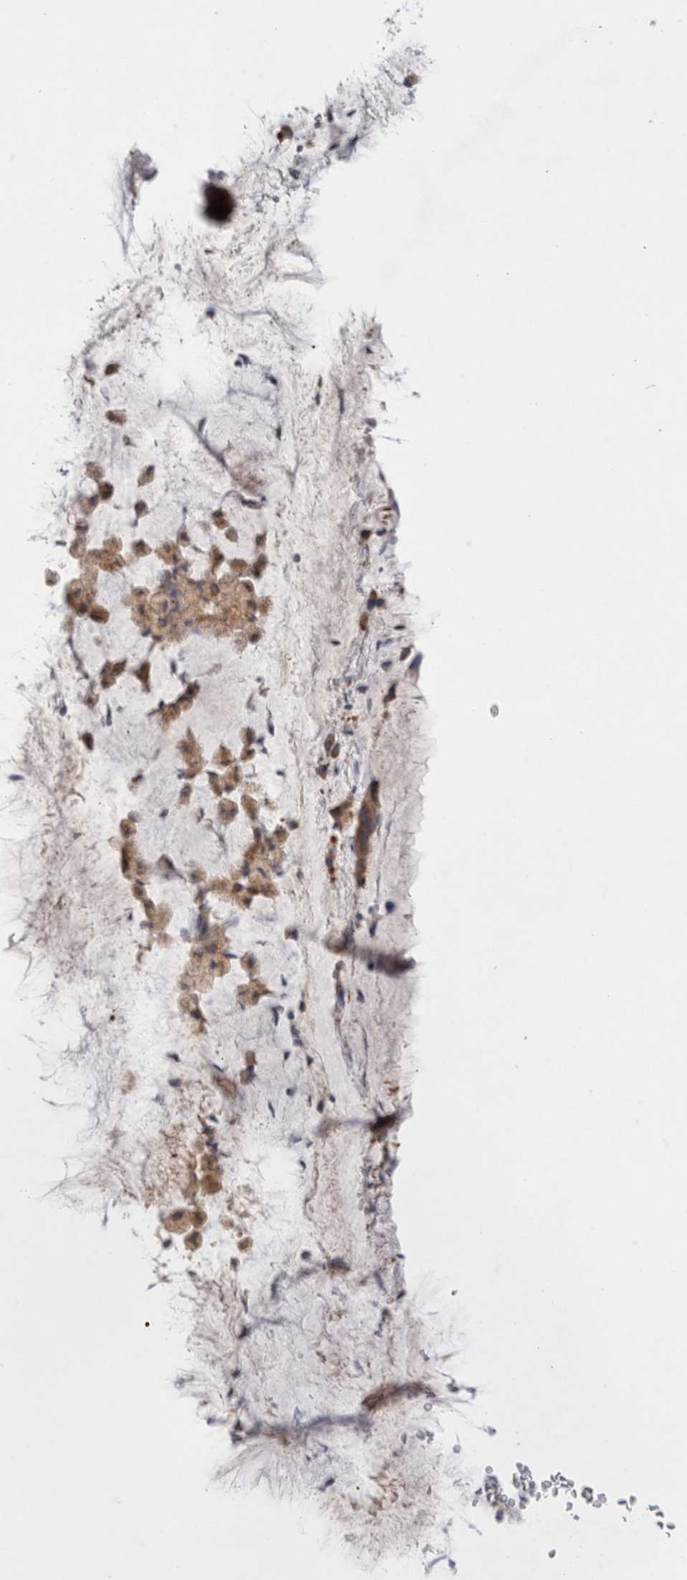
{"staining": {"intensity": "strong", "quantity": ">75%", "location": "cytoplasmic/membranous"}, "tissue": "bronchus", "cell_type": "Respiratory epithelial cells", "image_type": "normal", "snomed": [{"axis": "morphology", "description": "Normal tissue, NOS"}, {"axis": "topography", "description": "Cartilage tissue"}], "caption": "Strong cytoplasmic/membranous protein positivity is seen in approximately >75% of respiratory epithelial cells in bronchus. (IHC, brightfield microscopy, high magnification).", "gene": "NDOR1", "patient": {"sex": "female", "age": 63}}